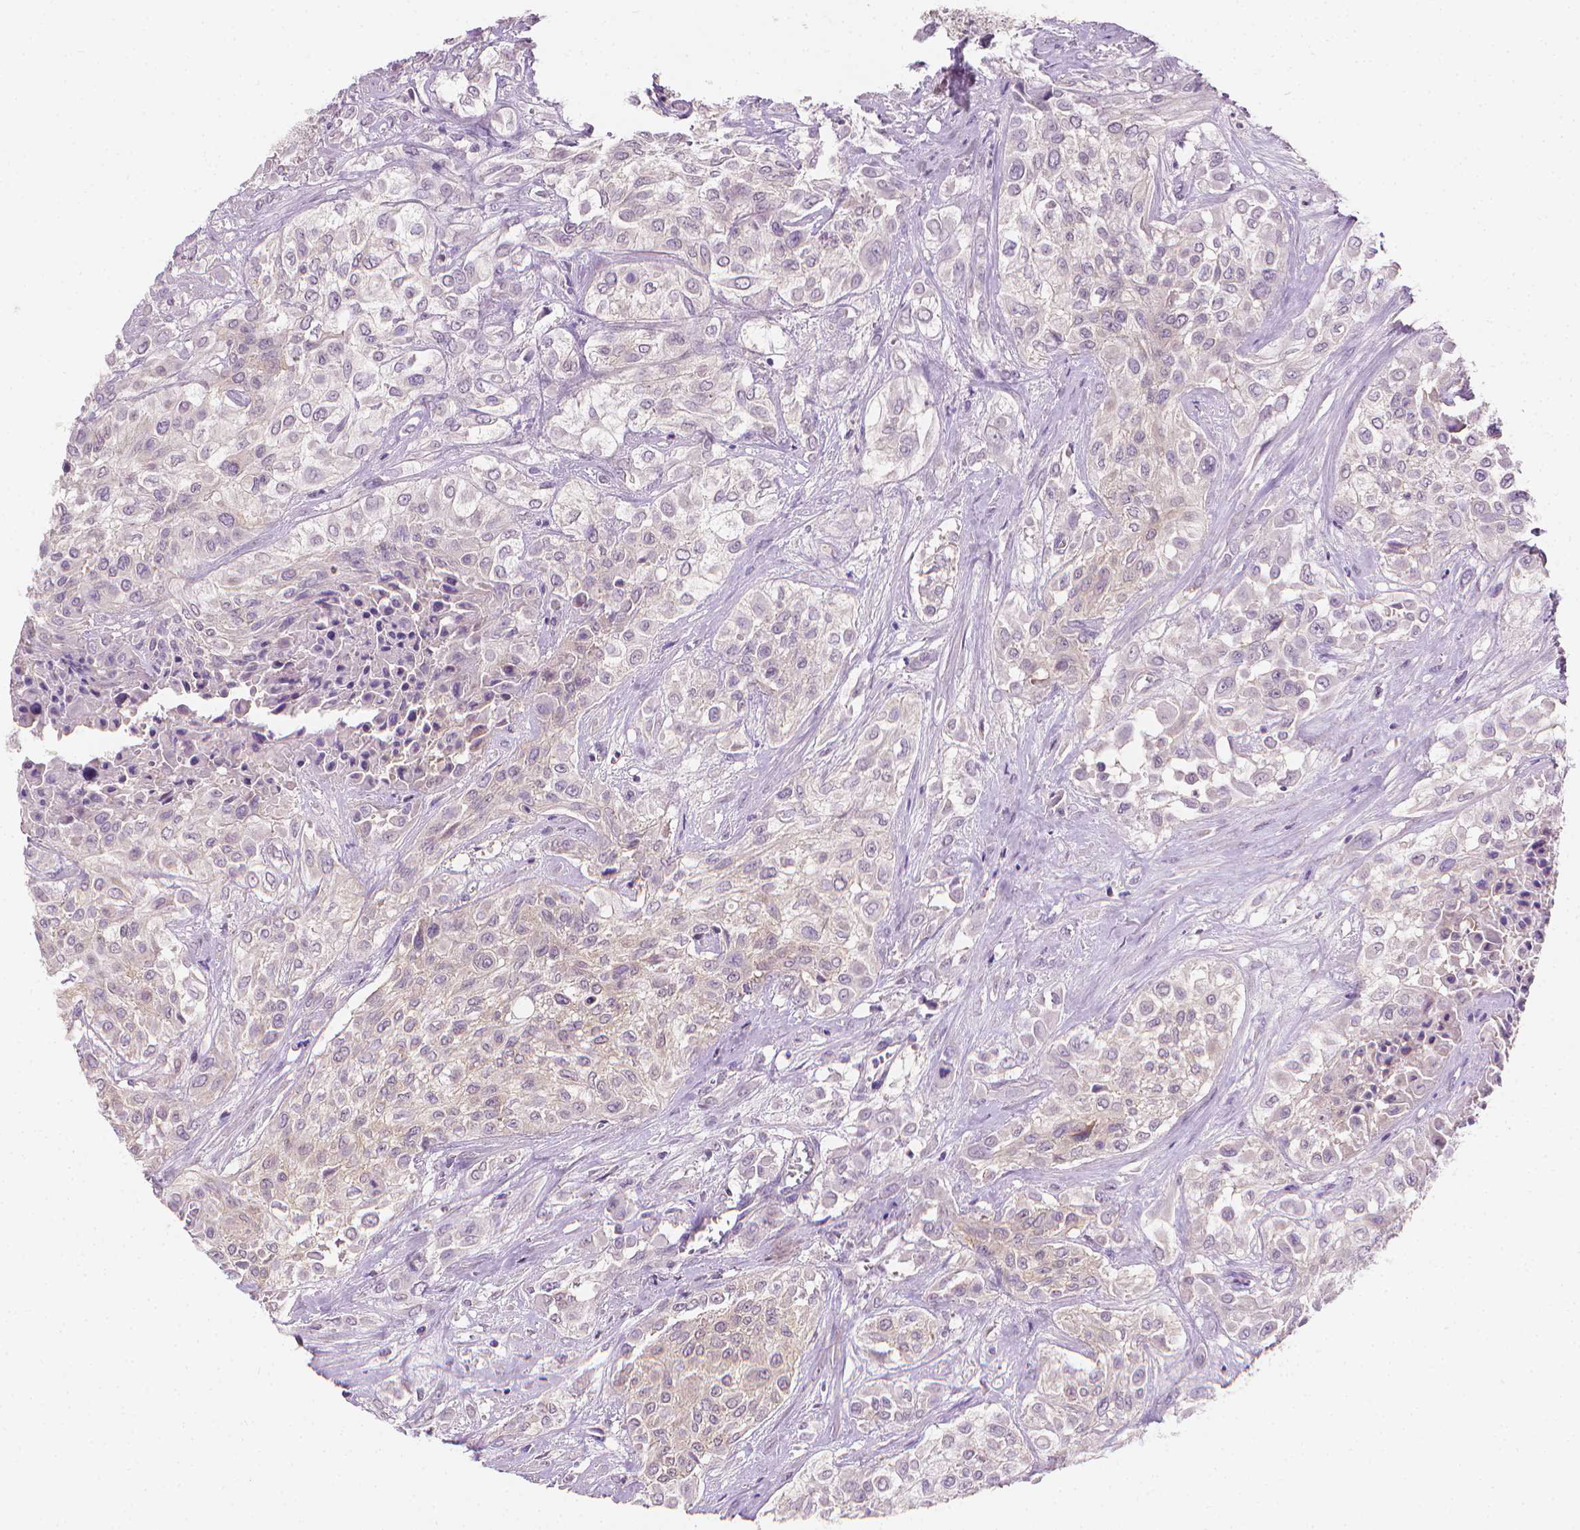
{"staining": {"intensity": "negative", "quantity": "none", "location": "none"}, "tissue": "urothelial cancer", "cell_type": "Tumor cells", "image_type": "cancer", "snomed": [{"axis": "morphology", "description": "Urothelial carcinoma, High grade"}, {"axis": "topography", "description": "Urinary bladder"}], "caption": "Protein analysis of urothelial cancer demonstrates no significant expression in tumor cells. The staining was performed using DAB (3,3'-diaminobenzidine) to visualize the protein expression in brown, while the nuclei were stained in blue with hematoxylin (Magnification: 20x).", "gene": "FASN", "patient": {"sex": "male", "age": 57}}